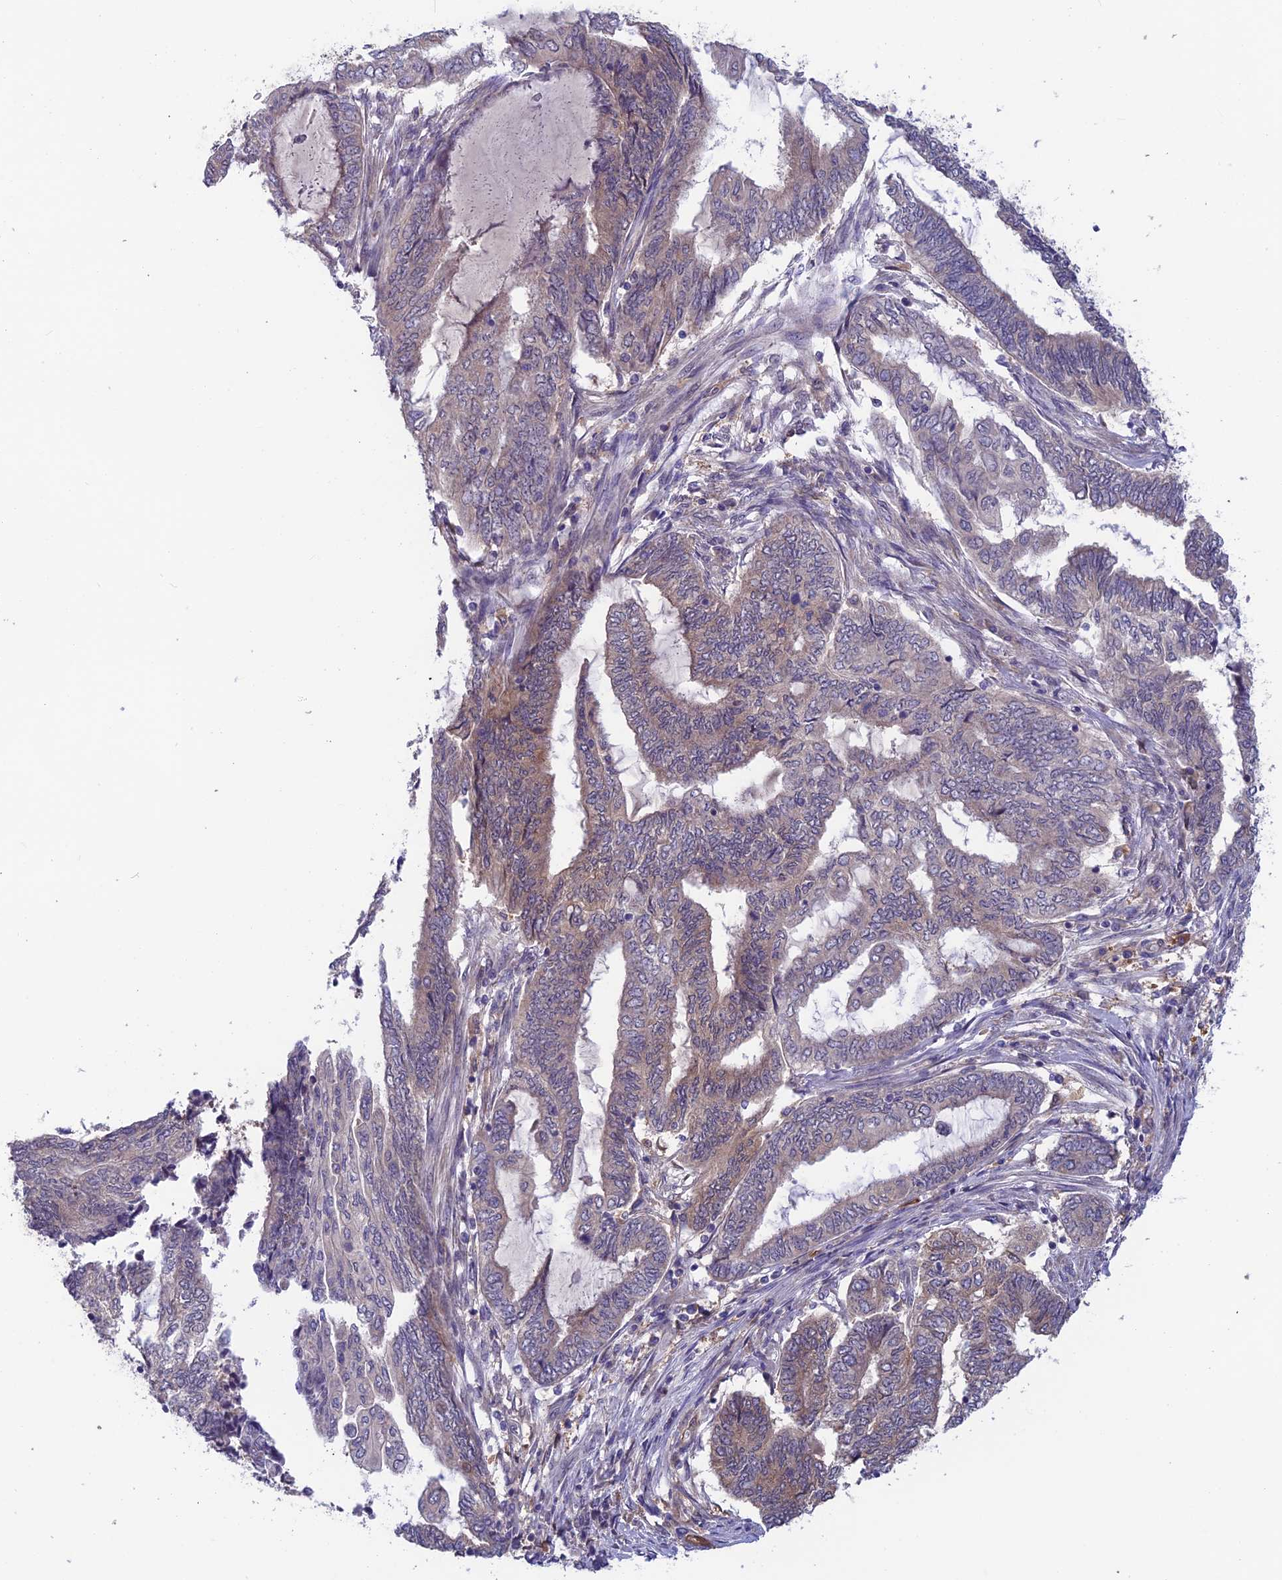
{"staining": {"intensity": "weak", "quantity": "25%-75%", "location": "cytoplasmic/membranous"}, "tissue": "endometrial cancer", "cell_type": "Tumor cells", "image_type": "cancer", "snomed": [{"axis": "morphology", "description": "Adenocarcinoma, NOS"}, {"axis": "topography", "description": "Uterus"}, {"axis": "topography", "description": "Endometrium"}], "caption": "An immunohistochemistry photomicrograph of neoplastic tissue is shown. Protein staining in brown labels weak cytoplasmic/membranous positivity in endometrial cancer (adenocarcinoma) within tumor cells.", "gene": "MAST2", "patient": {"sex": "female", "age": 70}}